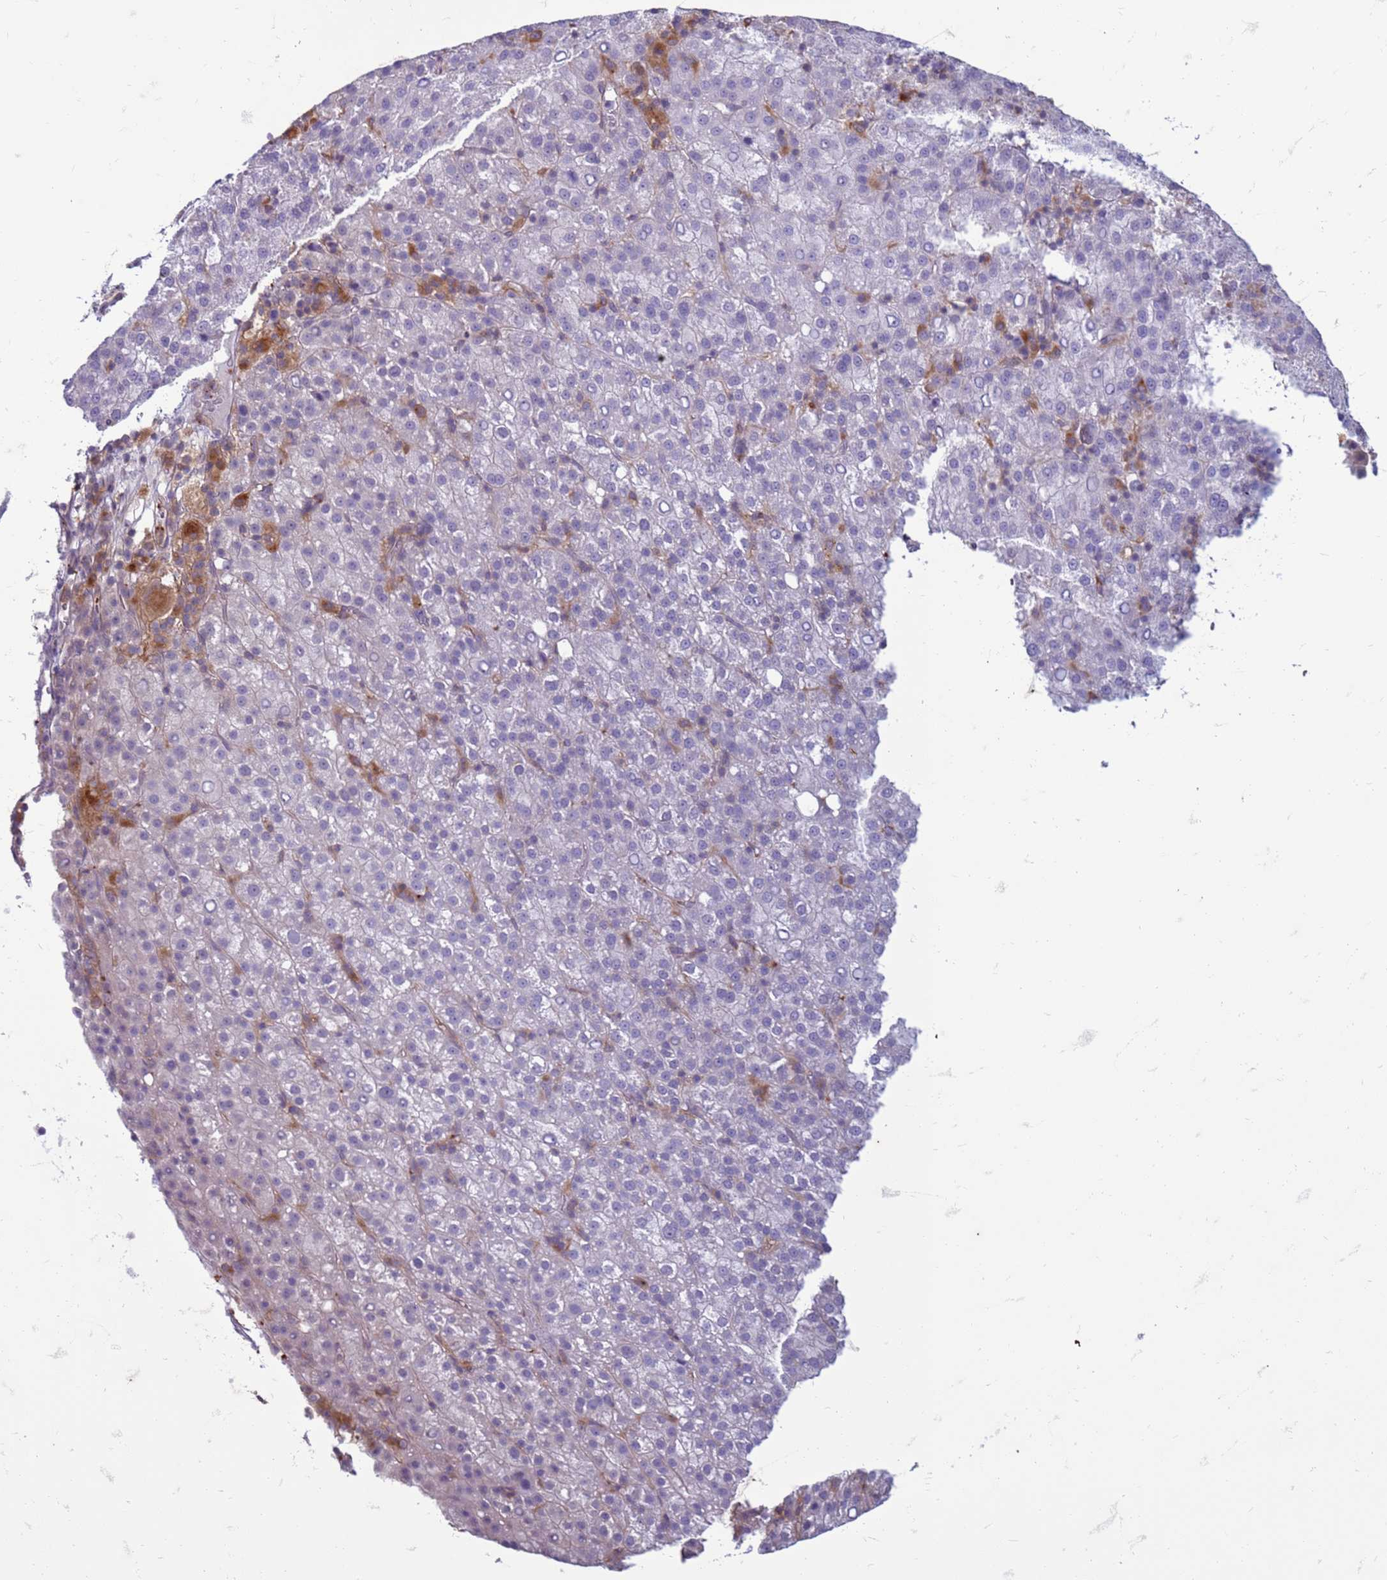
{"staining": {"intensity": "negative", "quantity": "none", "location": "none"}, "tissue": "liver cancer", "cell_type": "Tumor cells", "image_type": "cancer", "snomed": [{"axis": "morphology", "description": "Carcinoma, Hepatocellular, NOS"}, {"axis": "topography", "description": "Liver"}], "caption": "IHC image of liver hepatocellular carcinoma stained for a protein (brown), which shows no staining in tumor cells.", "gene": "SLC15A3", "patient": {"sex": "female", "age": 58}}